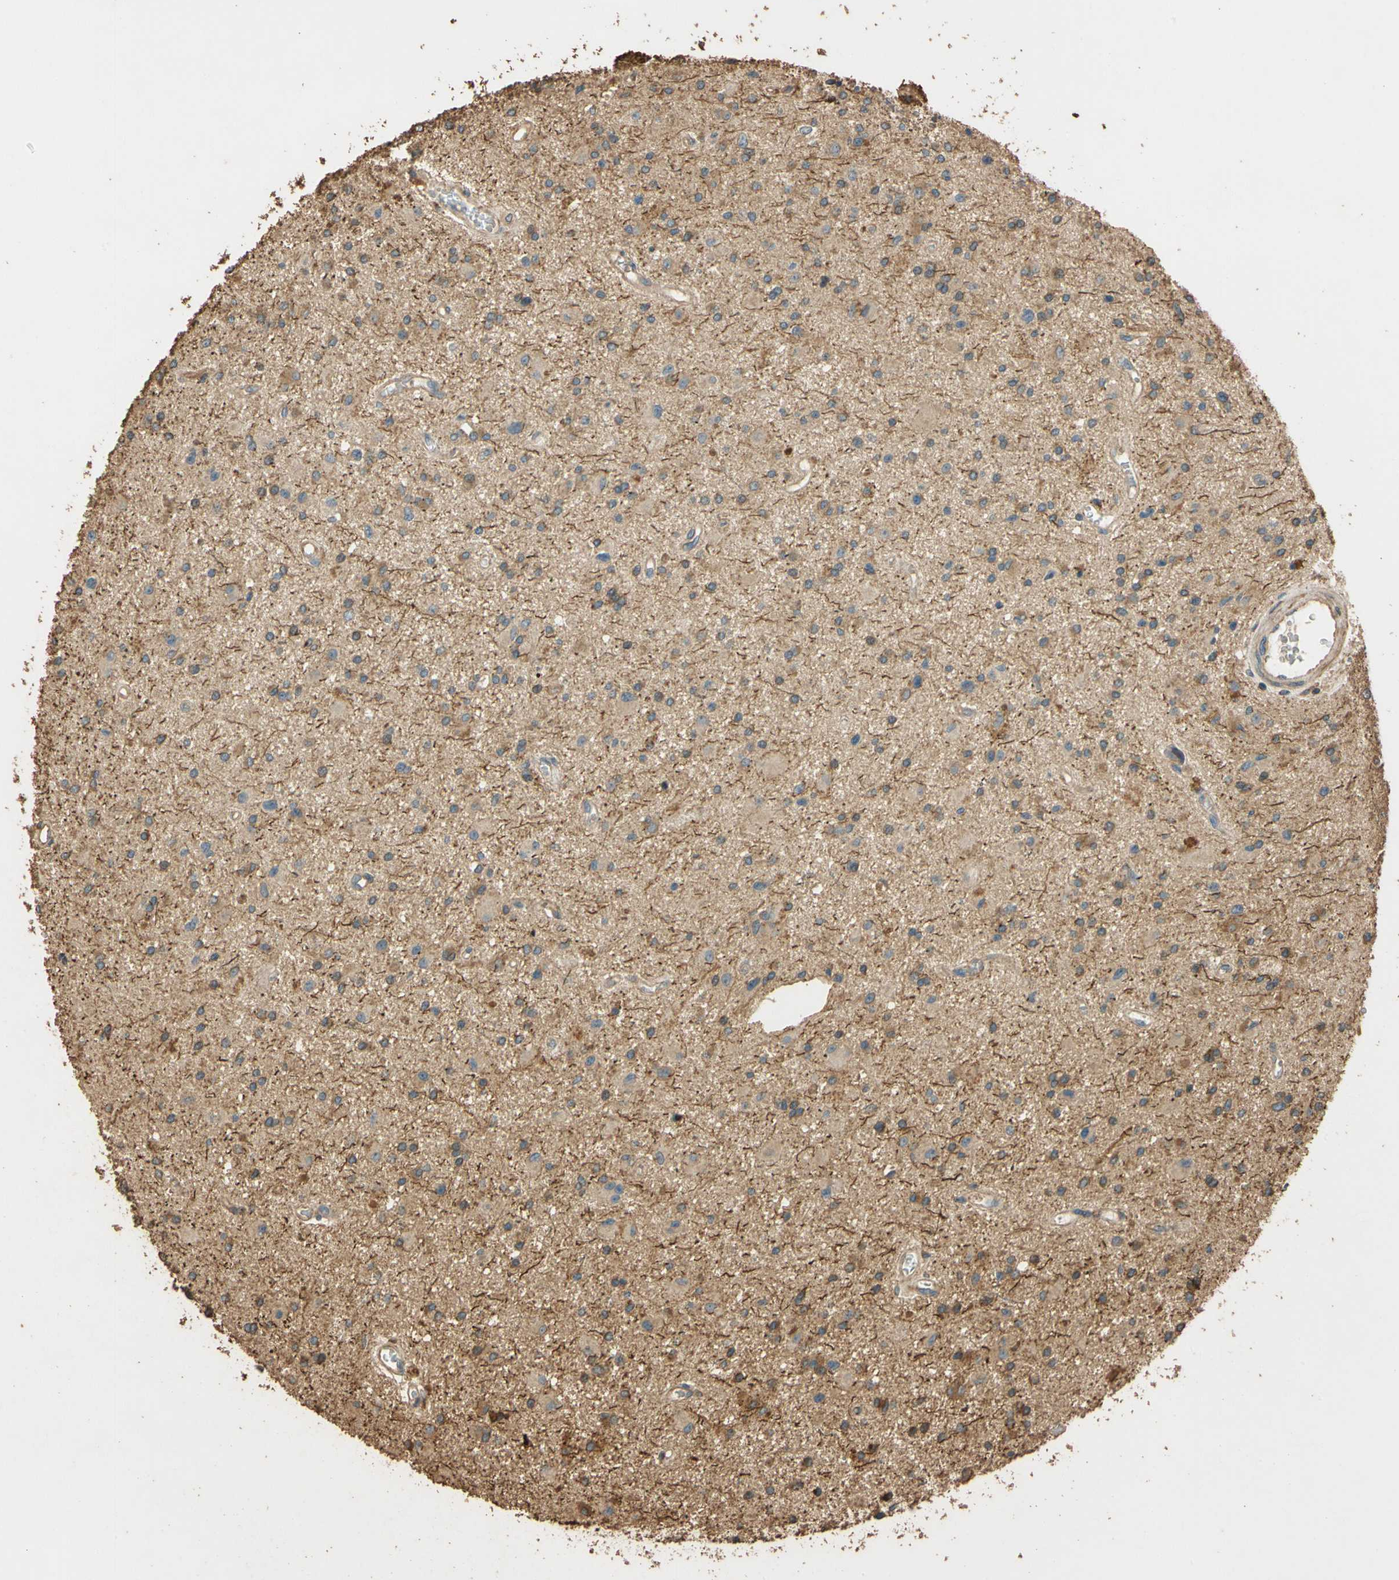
{"staining": {"intensity": "moderate", "quantity": "<25%", "location": "cytoplasmic/membranous"}, "tissue": "glioma", "cell_type": "Tumor cells", "image_type": "cancer", "snomed": [{"axis": "morphology", "description": "Glioma, malignant, Low grade"}, {"axis": "topography", "description": "Brain"}], "caption": "Tumor cells display moderate cytoplasmic/membranous positivity in approximately <25% of cells in malignant glioma (low-grade).", "gene": "MGRN1", "patient": {"sex": "male", "age": 58}}